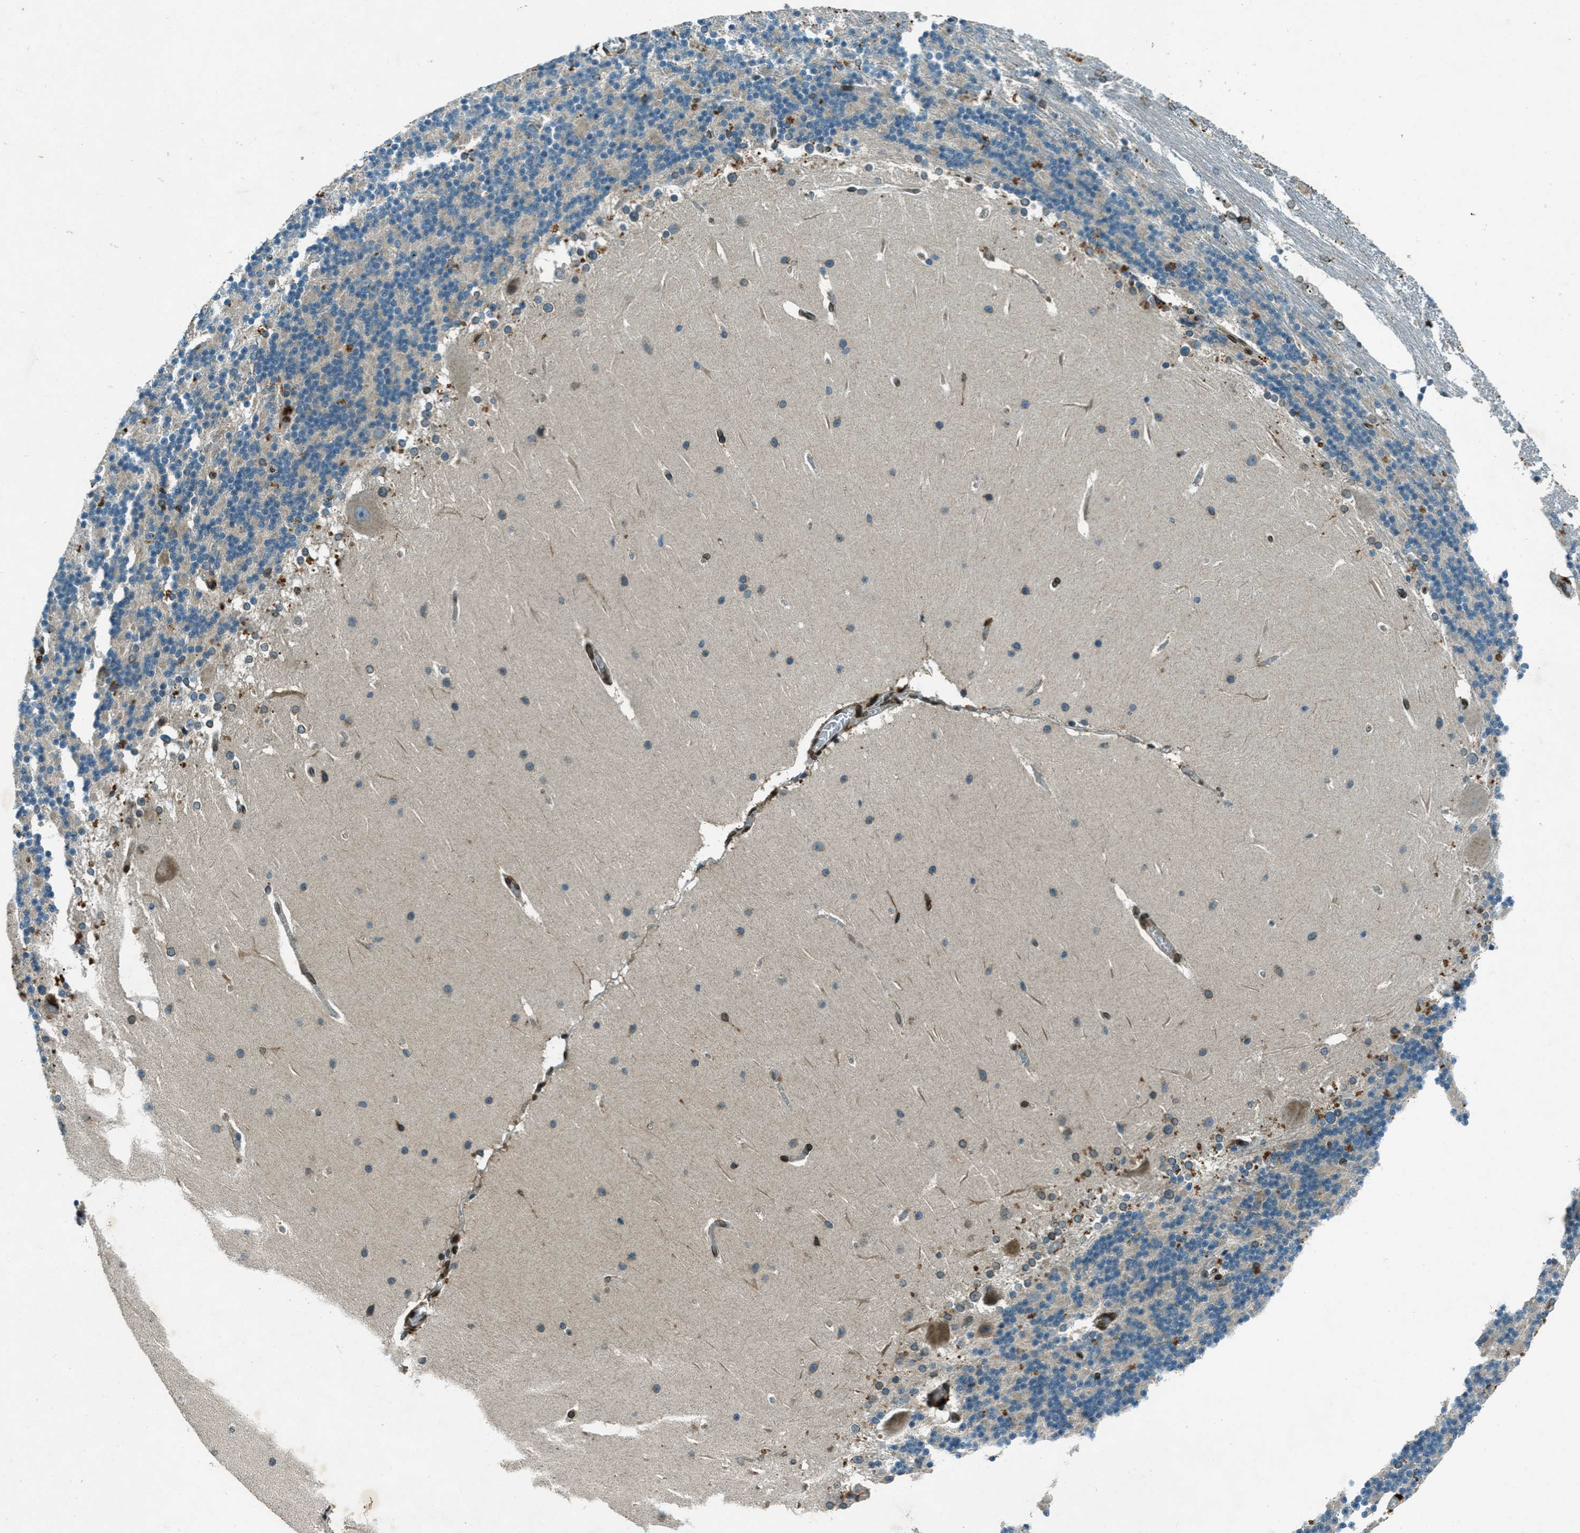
{"staining": {"intensity": "weak", "quantity": "<25%", "location": "cytoplasmic/membranous,nuclear"}, "tissue": "cerebellum", "cell_type": "Cells in granular layer", "image_type": "normal", "snomed": [{"axis": "morphology", "description": "Normal tissue, NOS"}, {"axis": "topography", "description": "Cerebellum"}], "caption": "Immunohistochemical staining of unremarkable human cerebellum reveals no significant staining in cells in granular layer.", "gene": "LEMD2", "patient": {"sex": "female", "age": 19}}